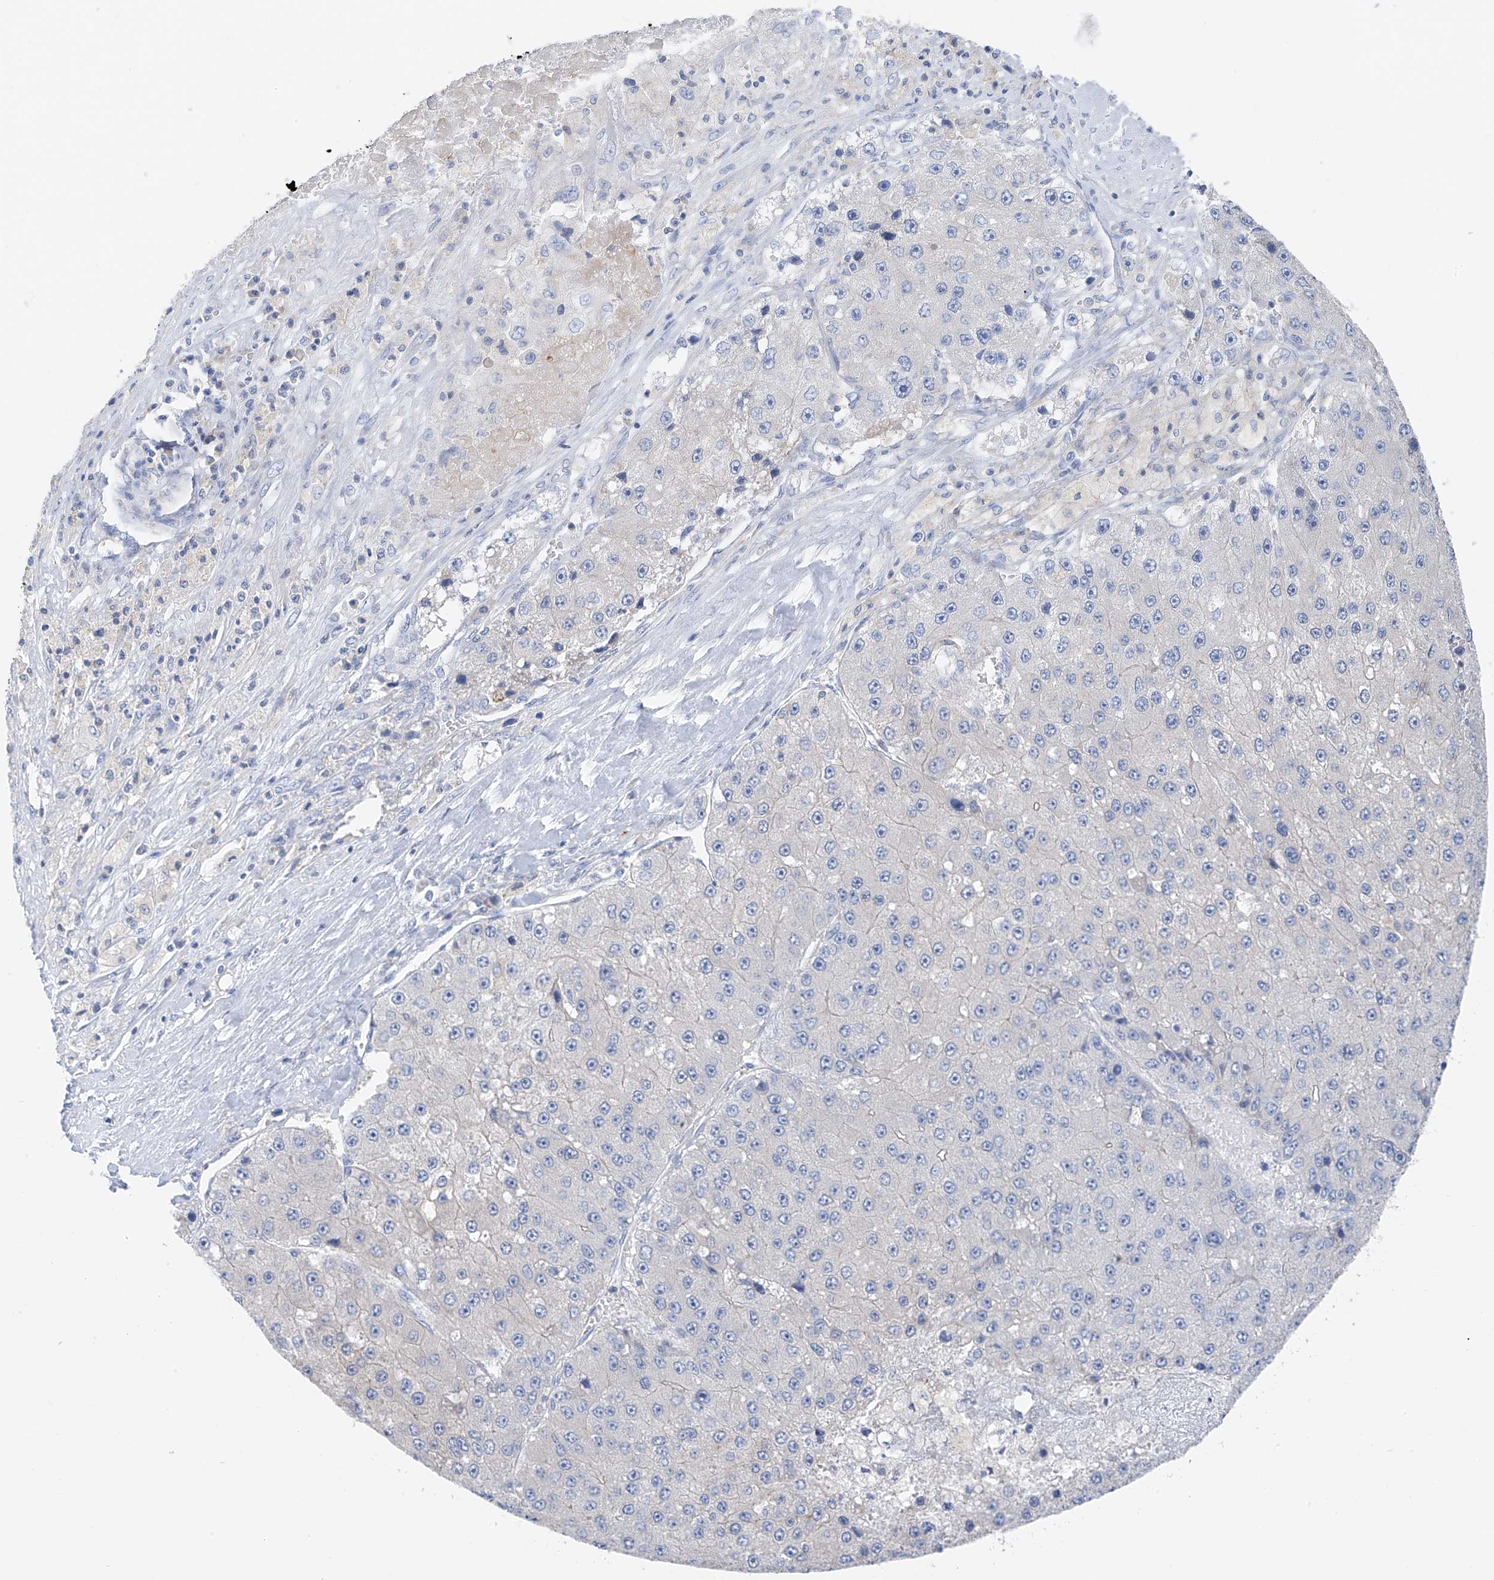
{"staining": {"intensity": "negative", "quantity": "none", "location": "none"}, "tissue": "liver cancer", "cell_type": "Tumor cells", "image_type": "cancer", "snomed": [{"axis": "morphology", "description": "Carcinoma, Hepatocellular, NOS"}, {"axis": "topography", "description": "Liver"}], "caption": "This is an immunohistochemistry histopathology image of liver hepatocellular carcinoma. There is no staining in tumor cells.", "gene": "POMGNT2", "patient": {"sex": "female", "age": 73}}